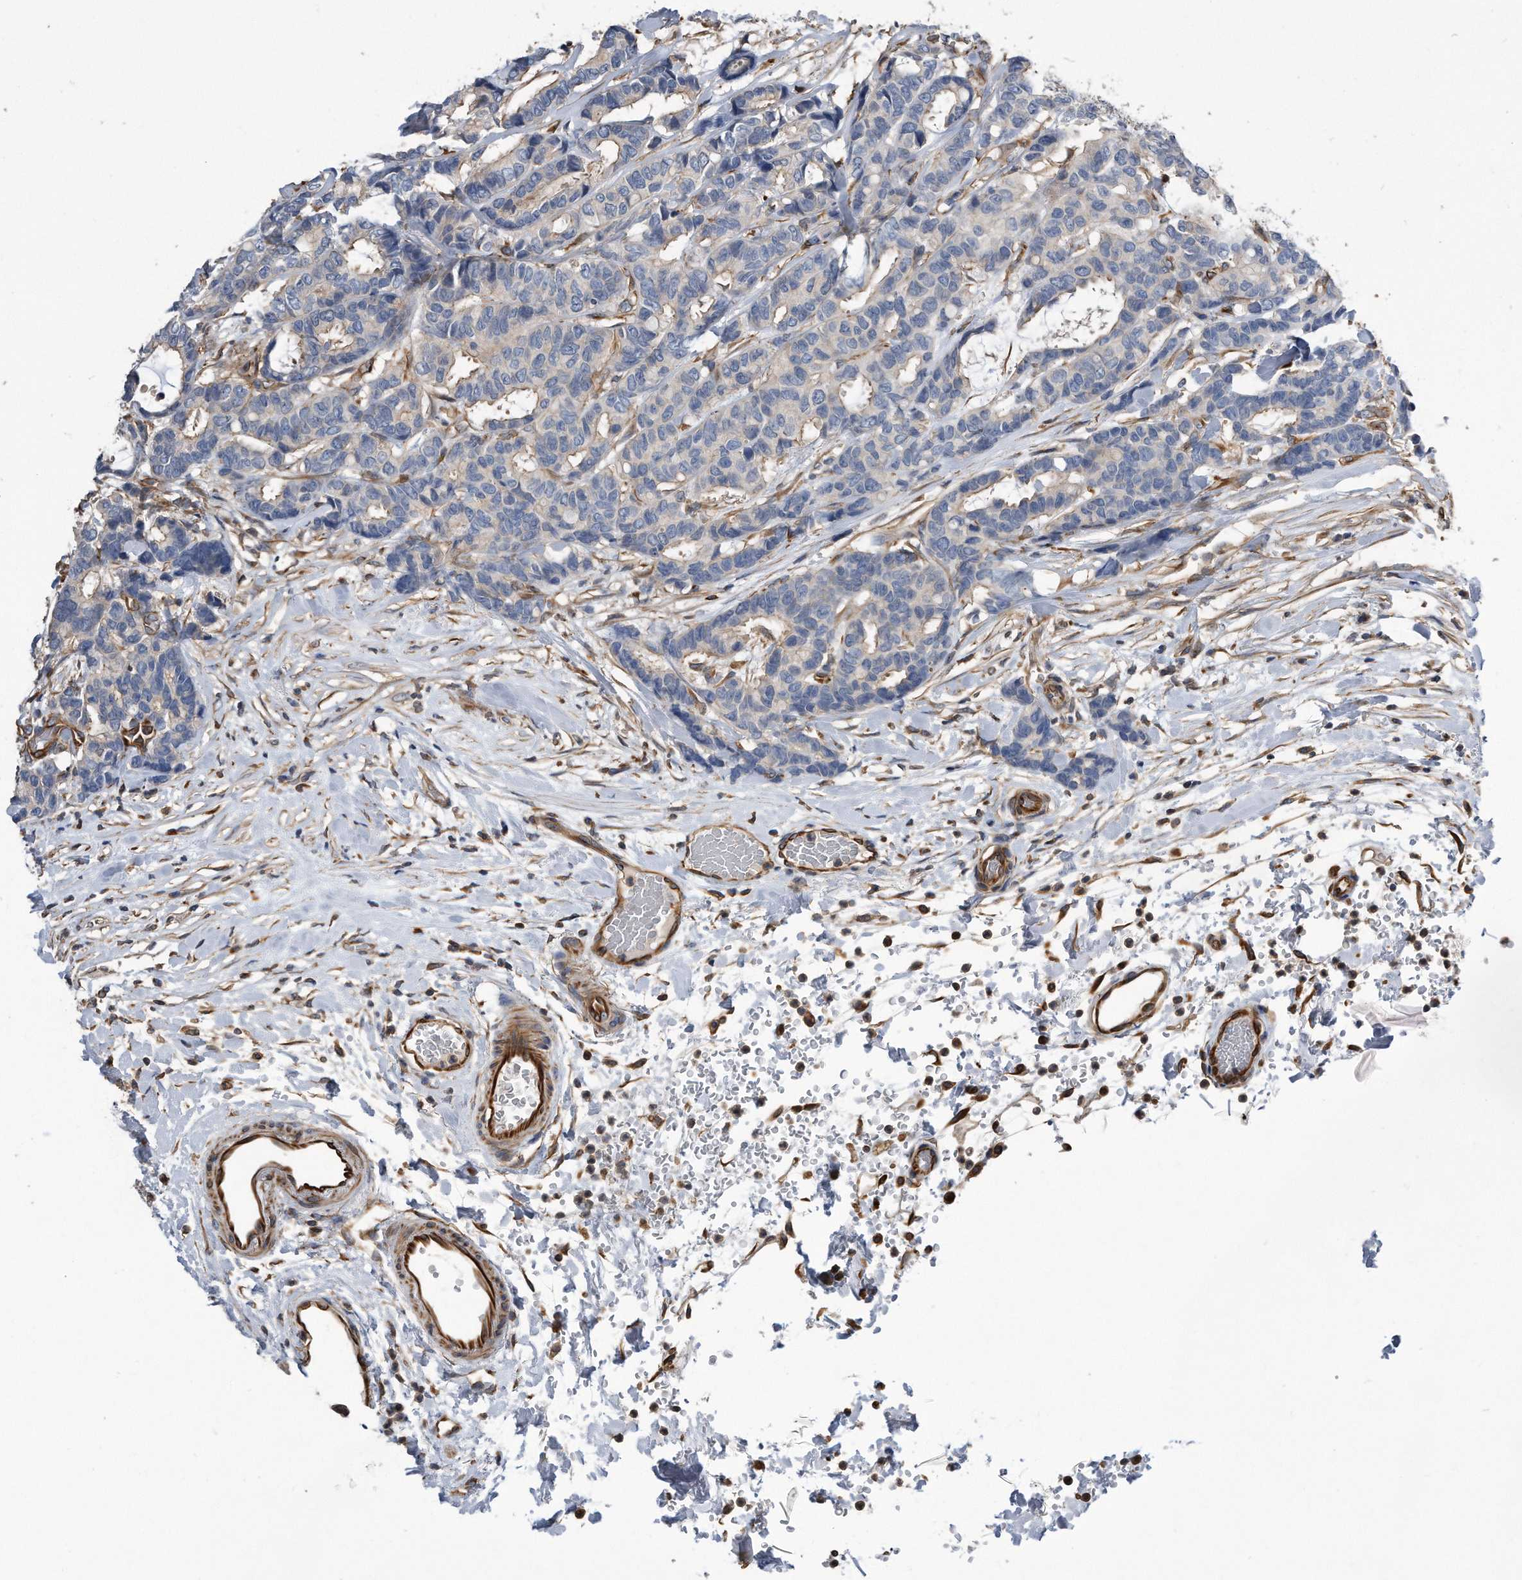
{"staining": {"intensity": "negative", "quantity": "none", "location": "none"}, "tissue": "breast cancer", "cell_type": "Tumor cells", "image_type": "cancer", "snomed": [{"axis": "morphology", "description": "Duct carcinoma"}, {"axis": "topography", "description": "Breast"}], "caption": "There is no significant staining in tumor cells of breast infiltrating ductal carcinoma.", "gene": "GPC1", "patient": {"sex": "female", "age": 87}}